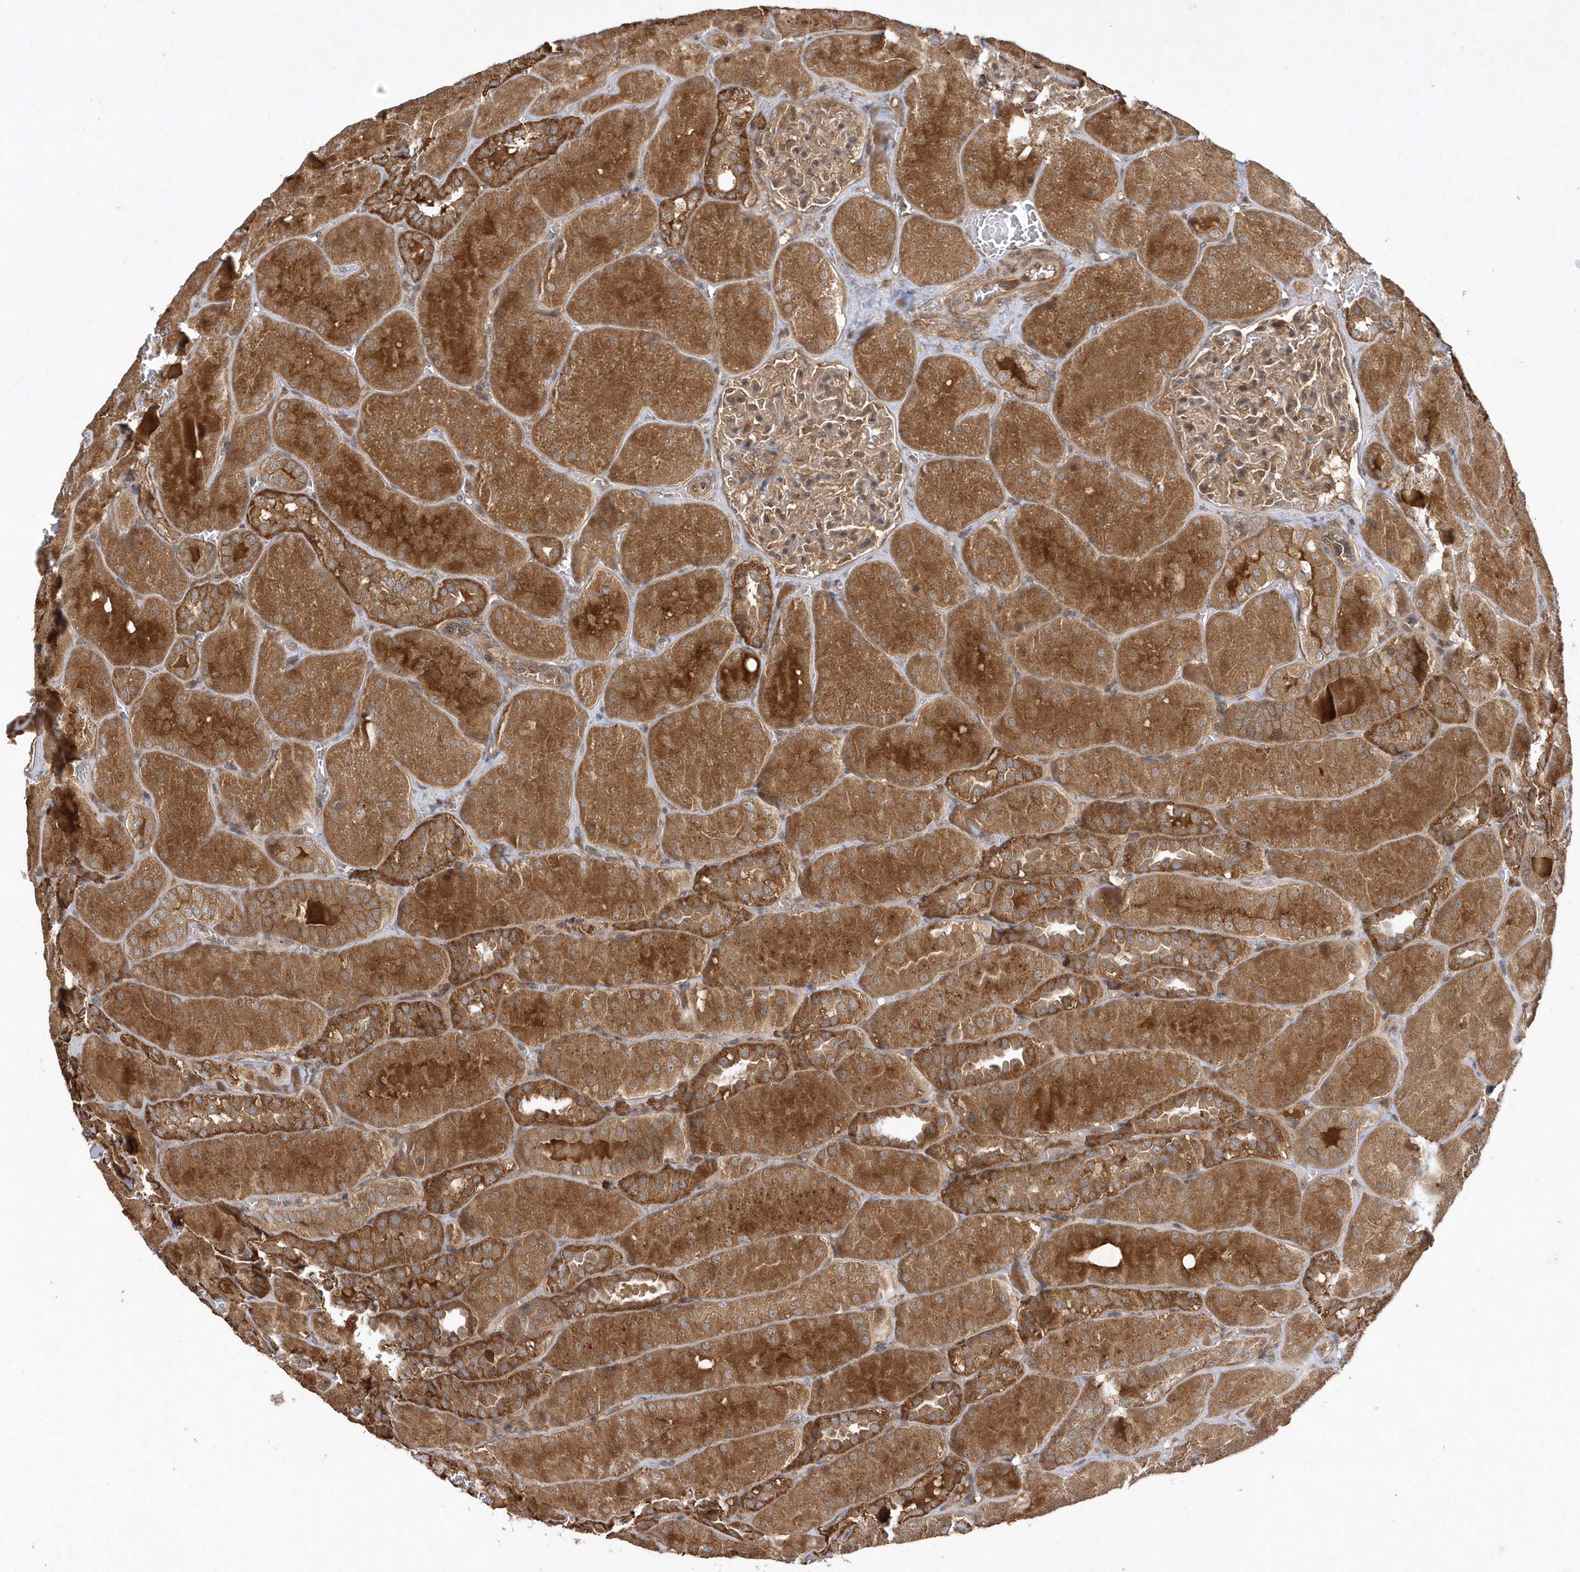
{"staining": {"intensity": "moderate", "quantity": ">75%", "location": "cytoplasmic/membranous,nuclear"}, "tissue": "kidney", "cell_type": "Cells in glomeruli", "image_type": "normal", "snomed": [{"axis": "morphology", "description": "Normal tissue, NOS"}, {"axis": "topography", "description": "Kidney"}], "caption": "A brown stain labels moderate cytoplasmic/membranous,nuclear expression of a protein in cells in glomeruli of normal kidney. The staining was performed using DAB, with brown indicating positive protein expression. Nuclei are stained blue with hematoxylin.", "gene": "GFM2", "patient": {"sex": "male", "age": 28}}